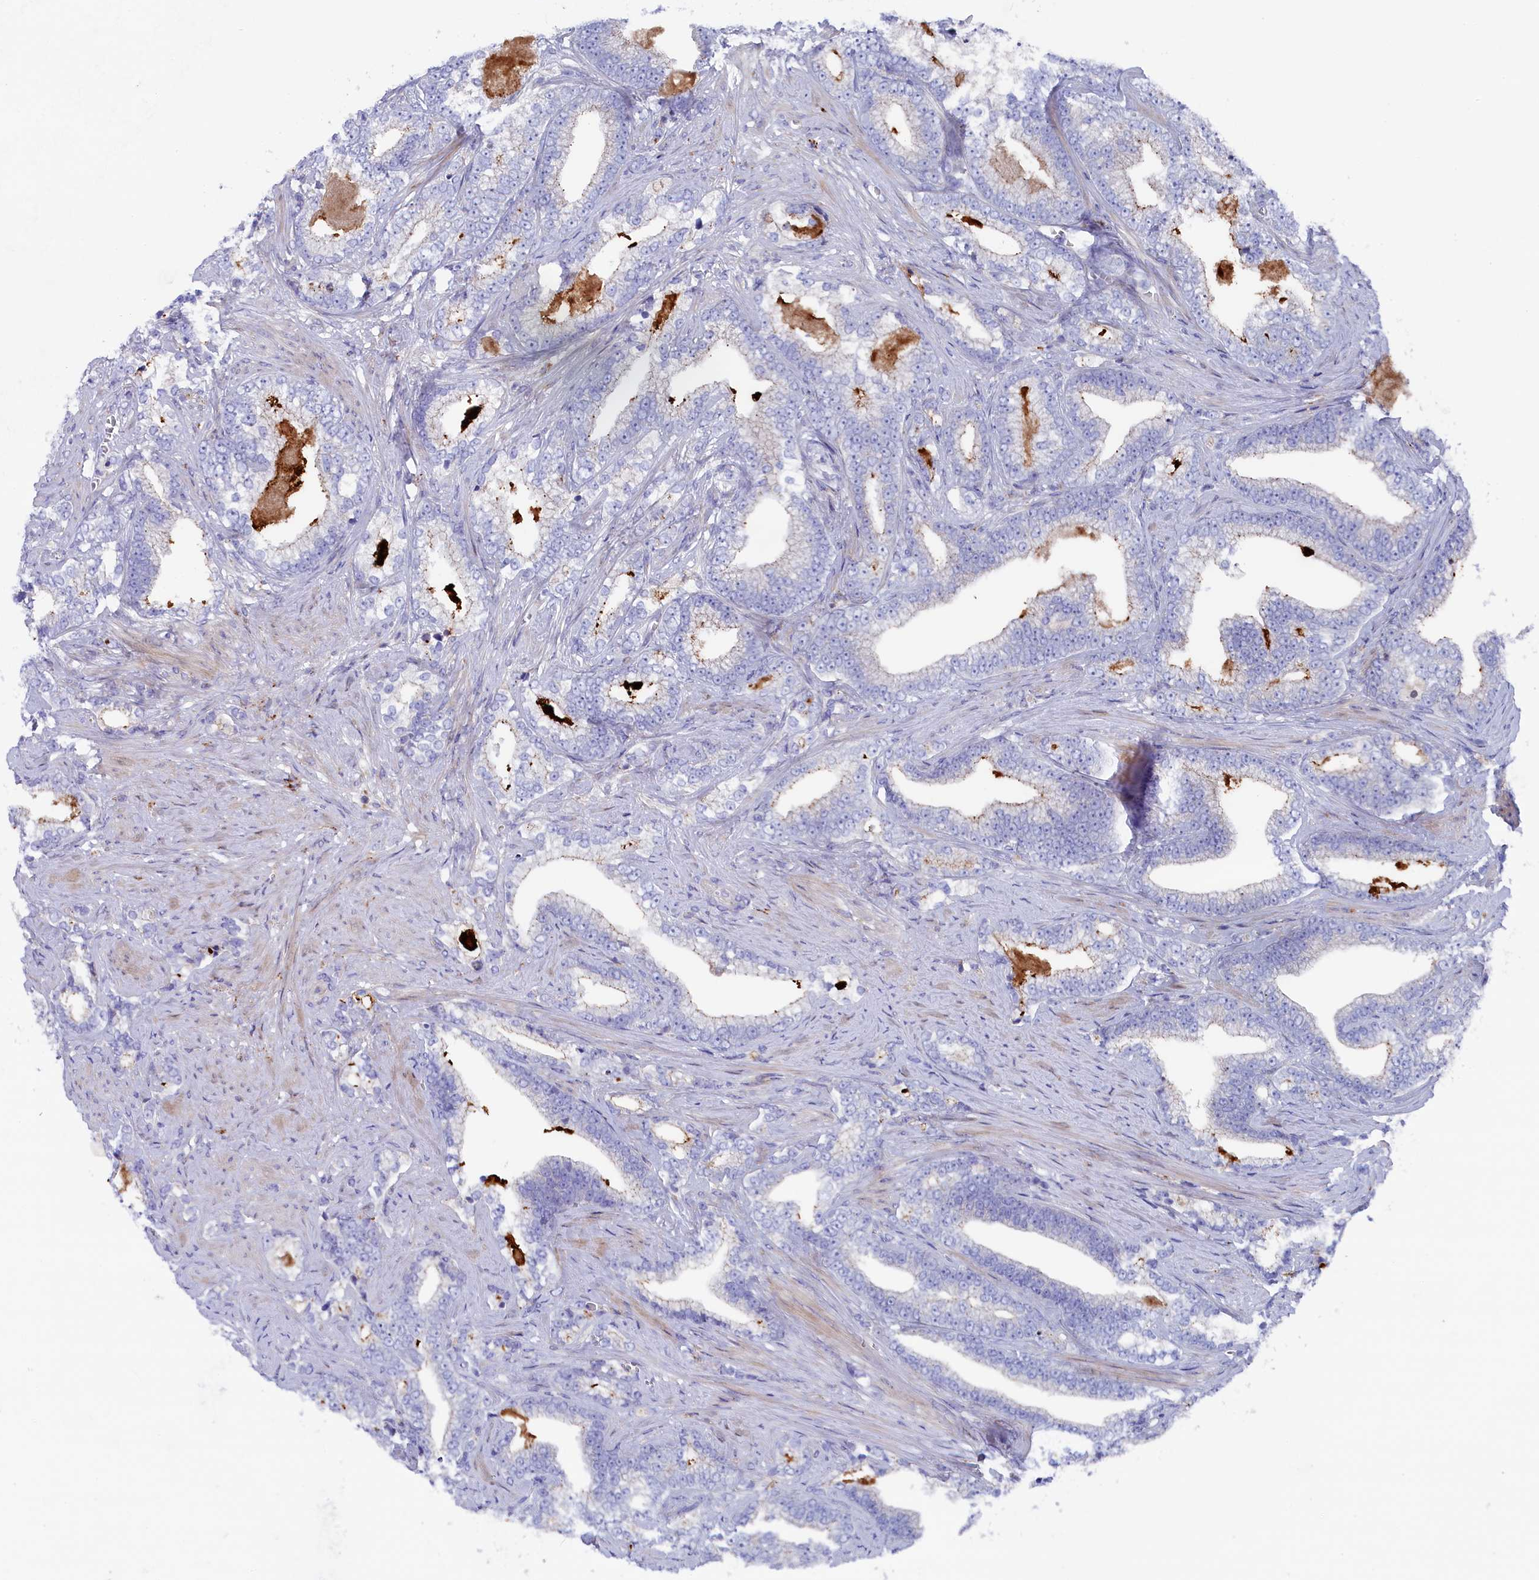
{"staining": {"intensity": "negative", "quantity": "none", "location": "none"}, "tissue": "prostate cancer", "cell_type": "Tumor cells", "image_type": "cancer", "snomed": [{"axis": "morphology", "description": "Adenocarcinoma, High grade"}, {"axis": "topography", "description": "Prostate and seminal vesicle, NOS"}], "caption": "DAB immunohistochemical staining of human prostate cancer (high-grade adenocarcinoma) exhibits no significant positivity in tumor cells. Nuclei are stained in blue.", "gene": "NUDT7", "patient": {"sex": "male", "age": 67}}